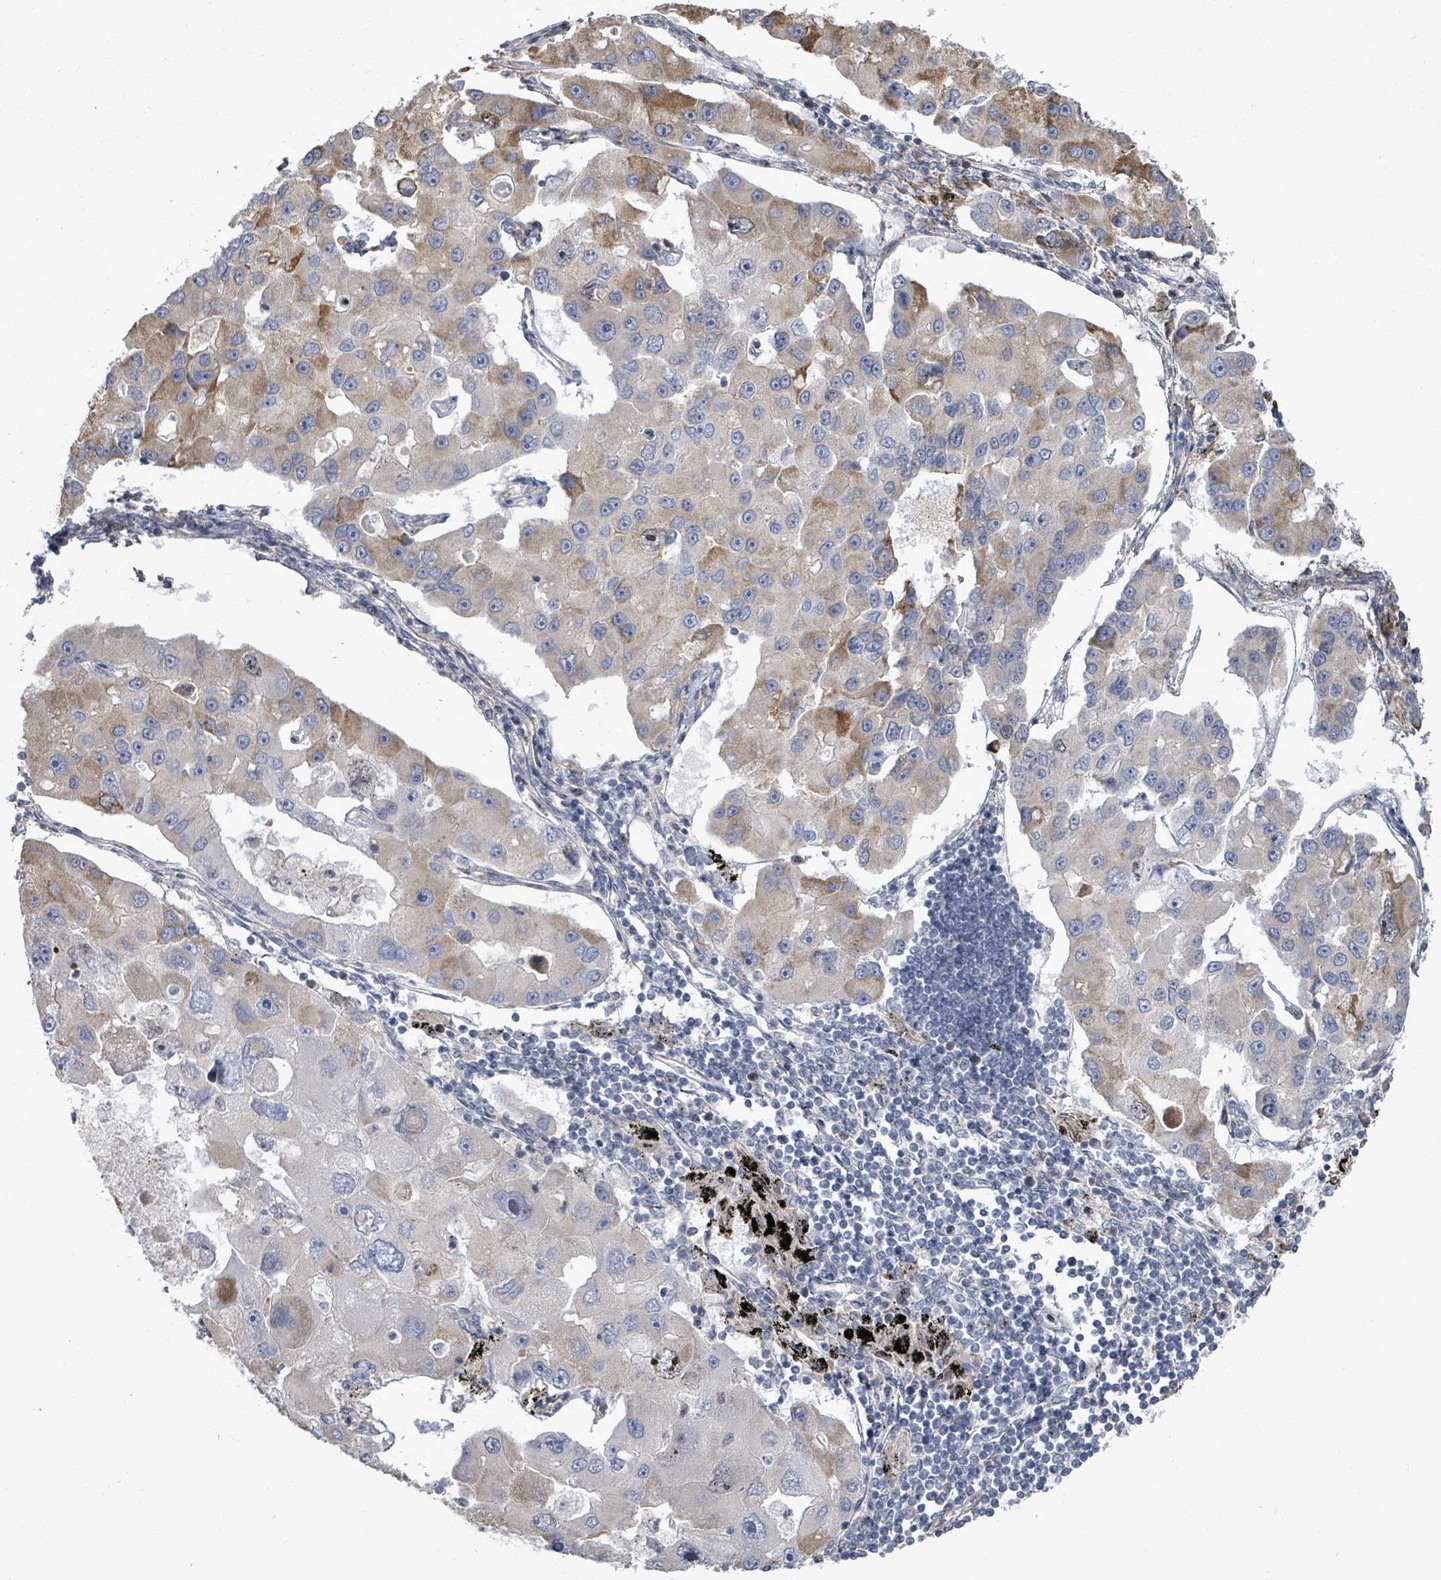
{"staining": {"intensity": "moderate", "quantity": "<25%", "location": "cytoplasmic/membranous"}, "tissue": "lung cancer", "cell_type": "Tumor cells", "image_type": "cancer", "snomed": [{"axis": "morphology", "description": "Adenocarcinoma, NOS"}, {"axis": "topography", "description": "Lung"}], "caption": "A brown stain shows moderate cytoplasmic/membranous positivity of a protein in adenocarcinoma (lung) tumor cells. The staining was performed using DAB, with brown indicating positive protein expression. Nuclei are stained blue with hematoxylin.", "gene": "PAPSS1", "patient": {"sex": "female", "age": 54}}